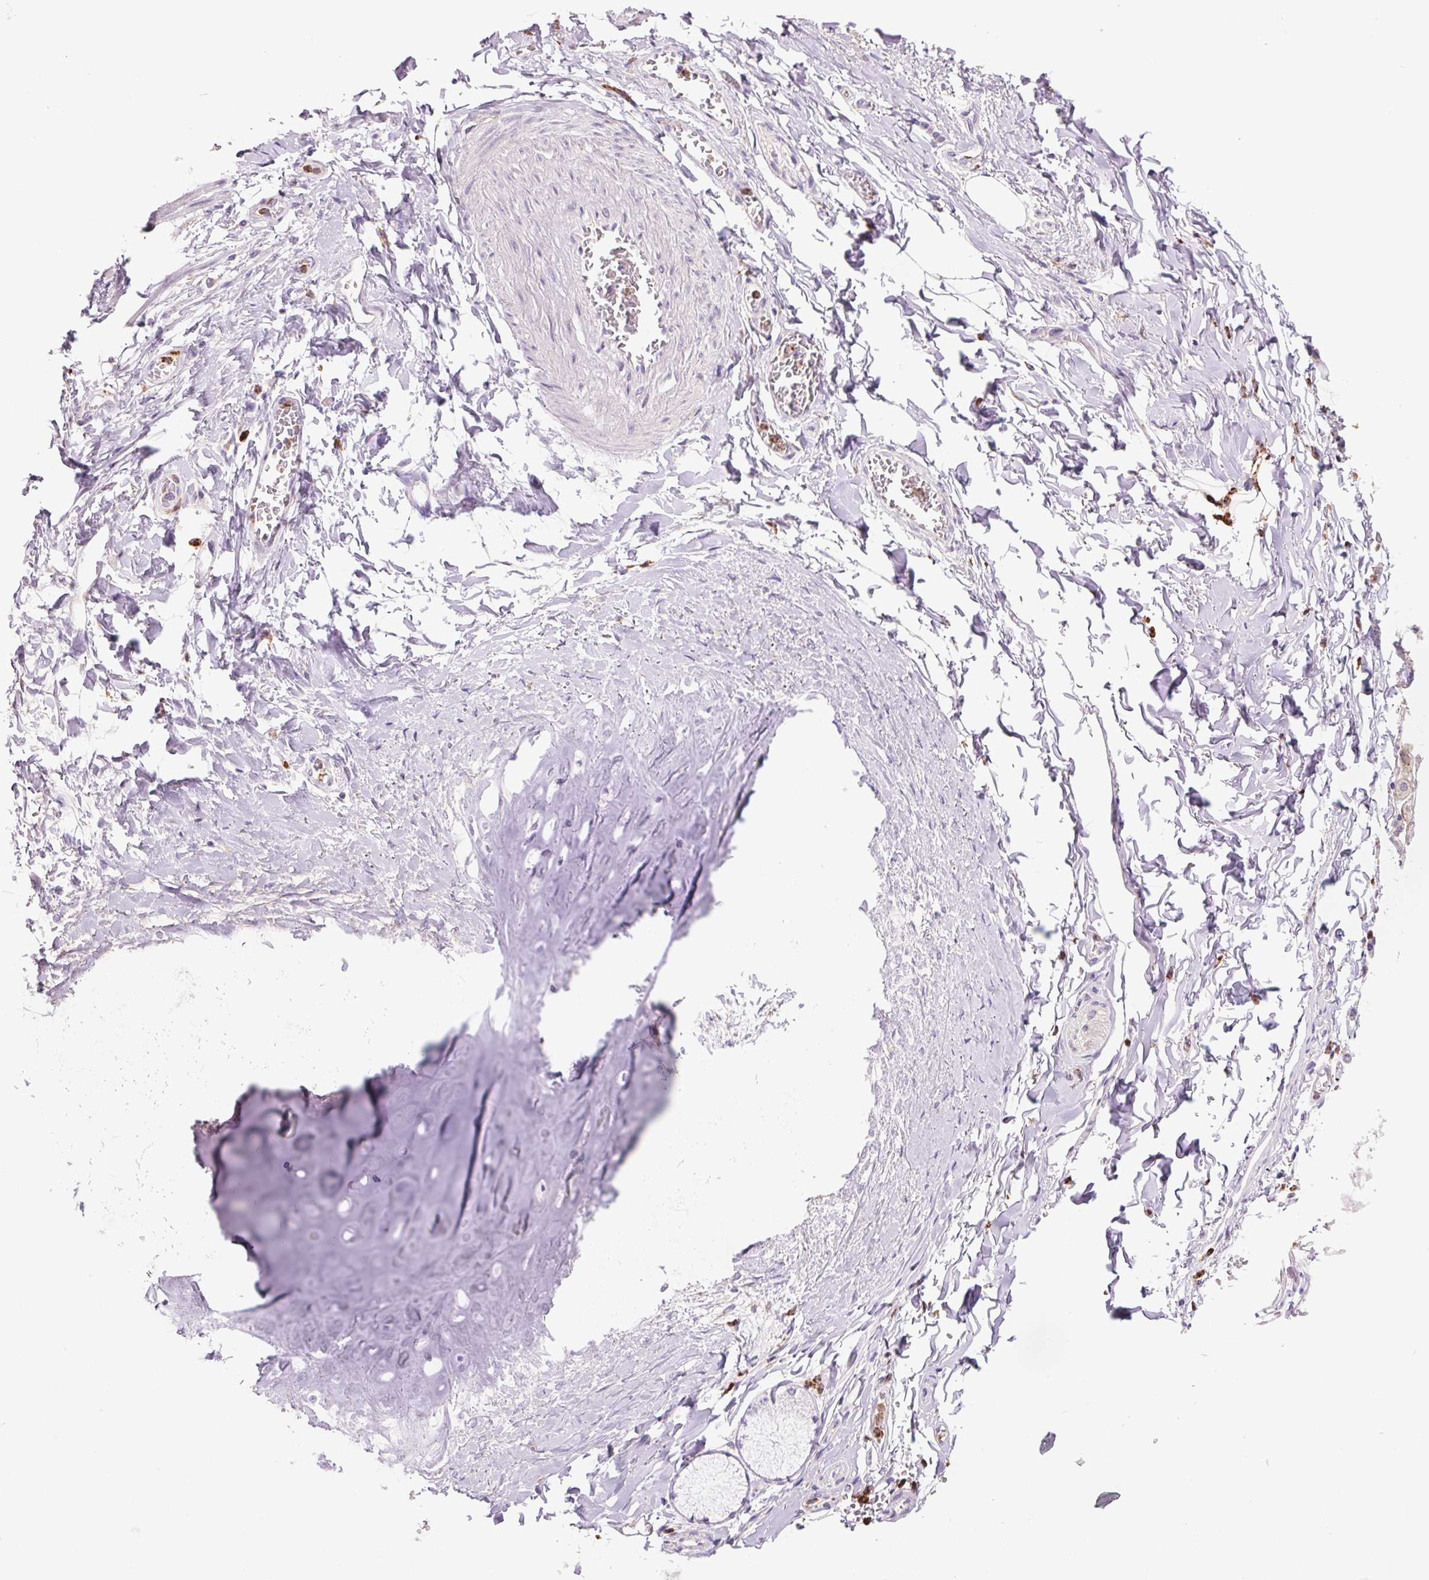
{"staining": {"intensity": "negative", "quantity": "none", "location": "none"}, "tissue": "adipose tissue", "cell_type": "Adipocytes", "image_type": "normal", "snomed": [{"axis": "morphology", "description": "Normal tissue, NOS"}, {"axis": "morphology", "description": "Degeneration, NOS"}, {"axis": "topography", "description": "Cartilage tissue"}, {"axis": "topography", "description": "Lung"}], "caption": "High power microscopy micrograph of an IHC micrograph of normal adipose tissue, revealing no significant positivity in adipocytes.", "gene": "SH2D6", "patient": {"sex": "female", "age": 61}}